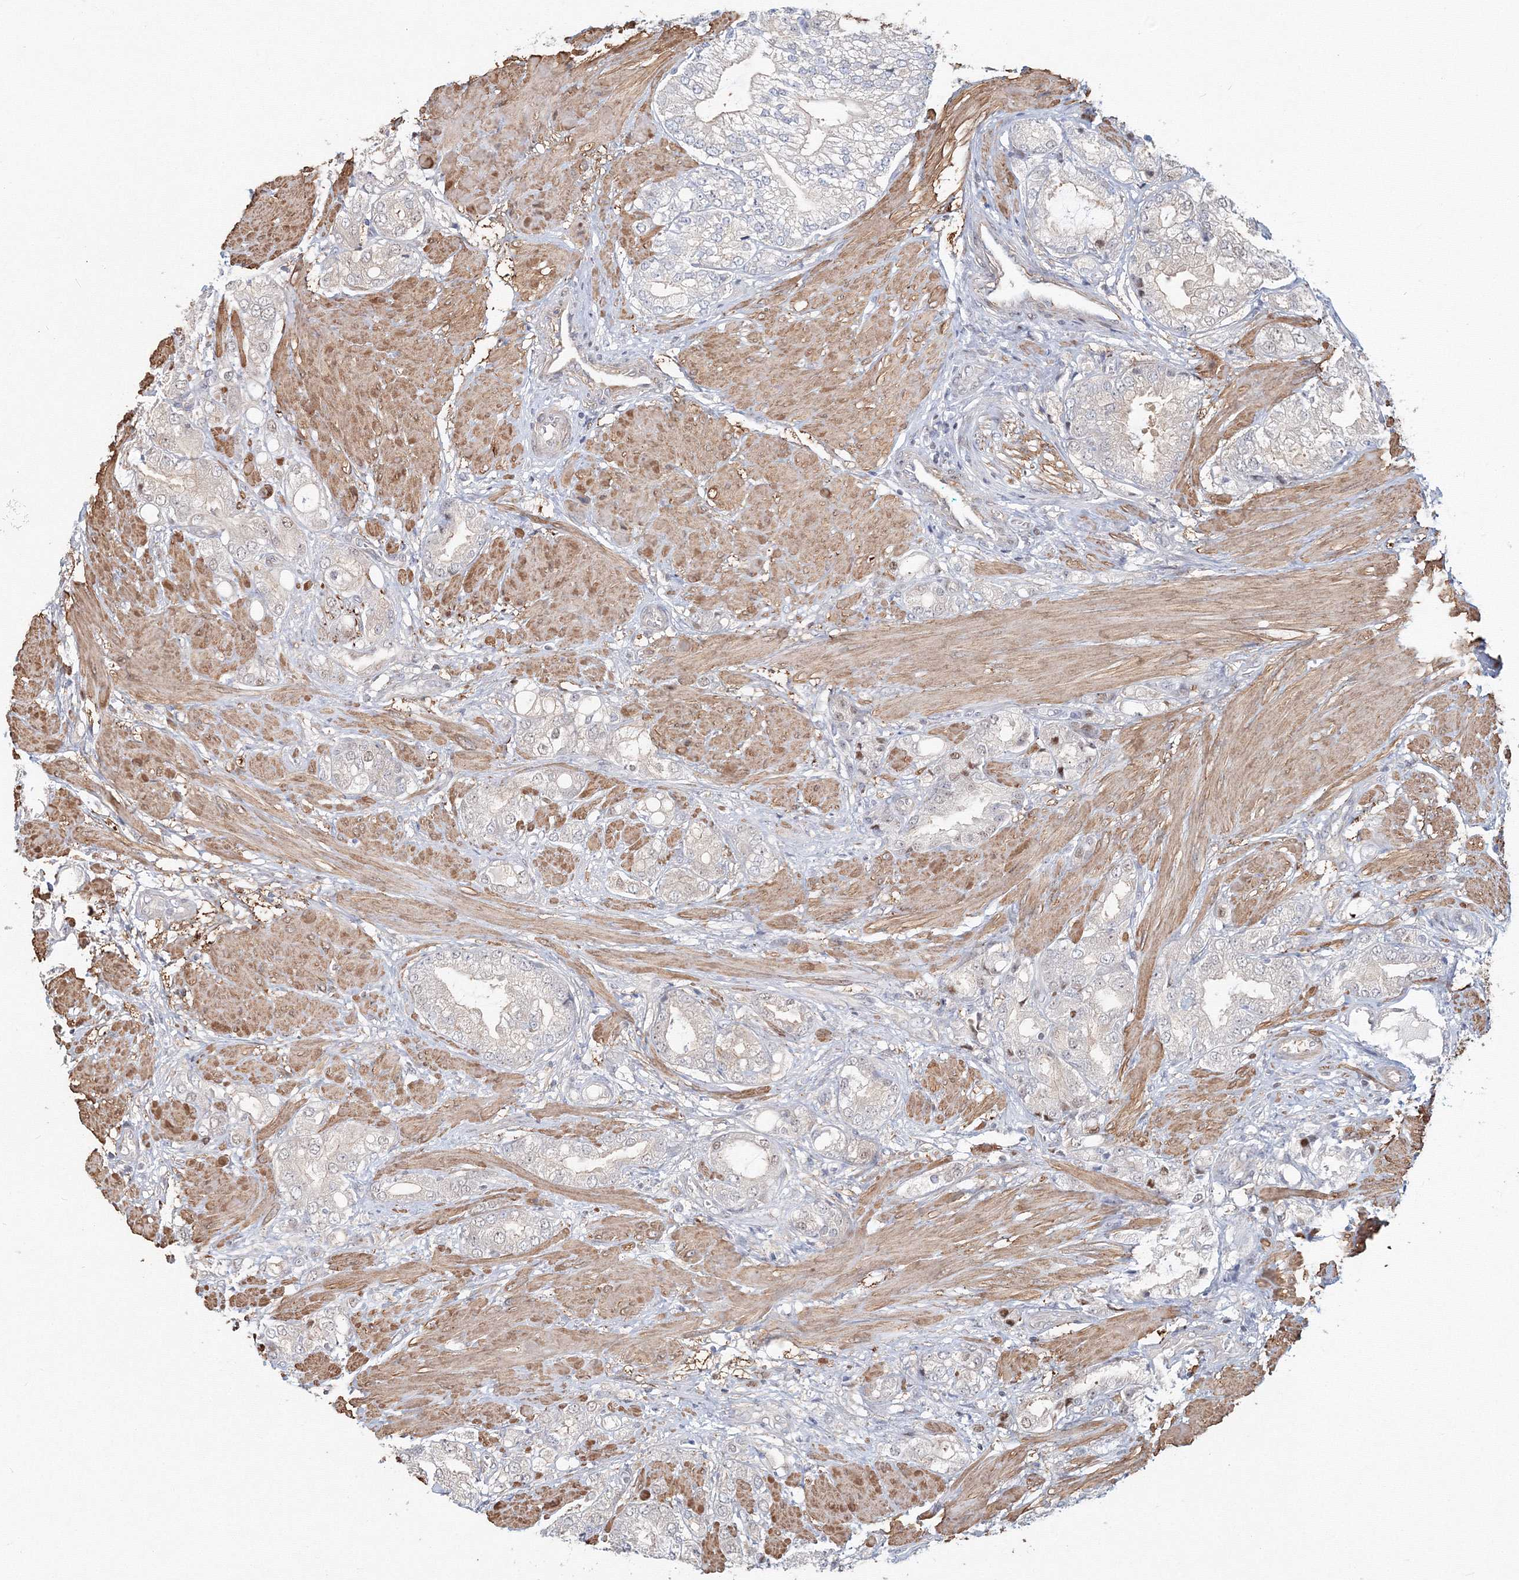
{"staining": {"intensity": "negative", "quantity": "none", "location": "none"}, "tissue": "prostate cancer", "cell_type": "Tumor cells", "image_type": "cancer", "snomed": [{"axis": "morphology", "description": "Adenocarcinoma, High grade"}, {"axis": "topography", "description": "Prostate"}], "caption": "A high-resolution micrograph shows IHC staining of prostate cancer, which displays no significant expression in tumor cells.", "gene": "ARHGAP21", "patient": {"sex": "male", "age": 50}}